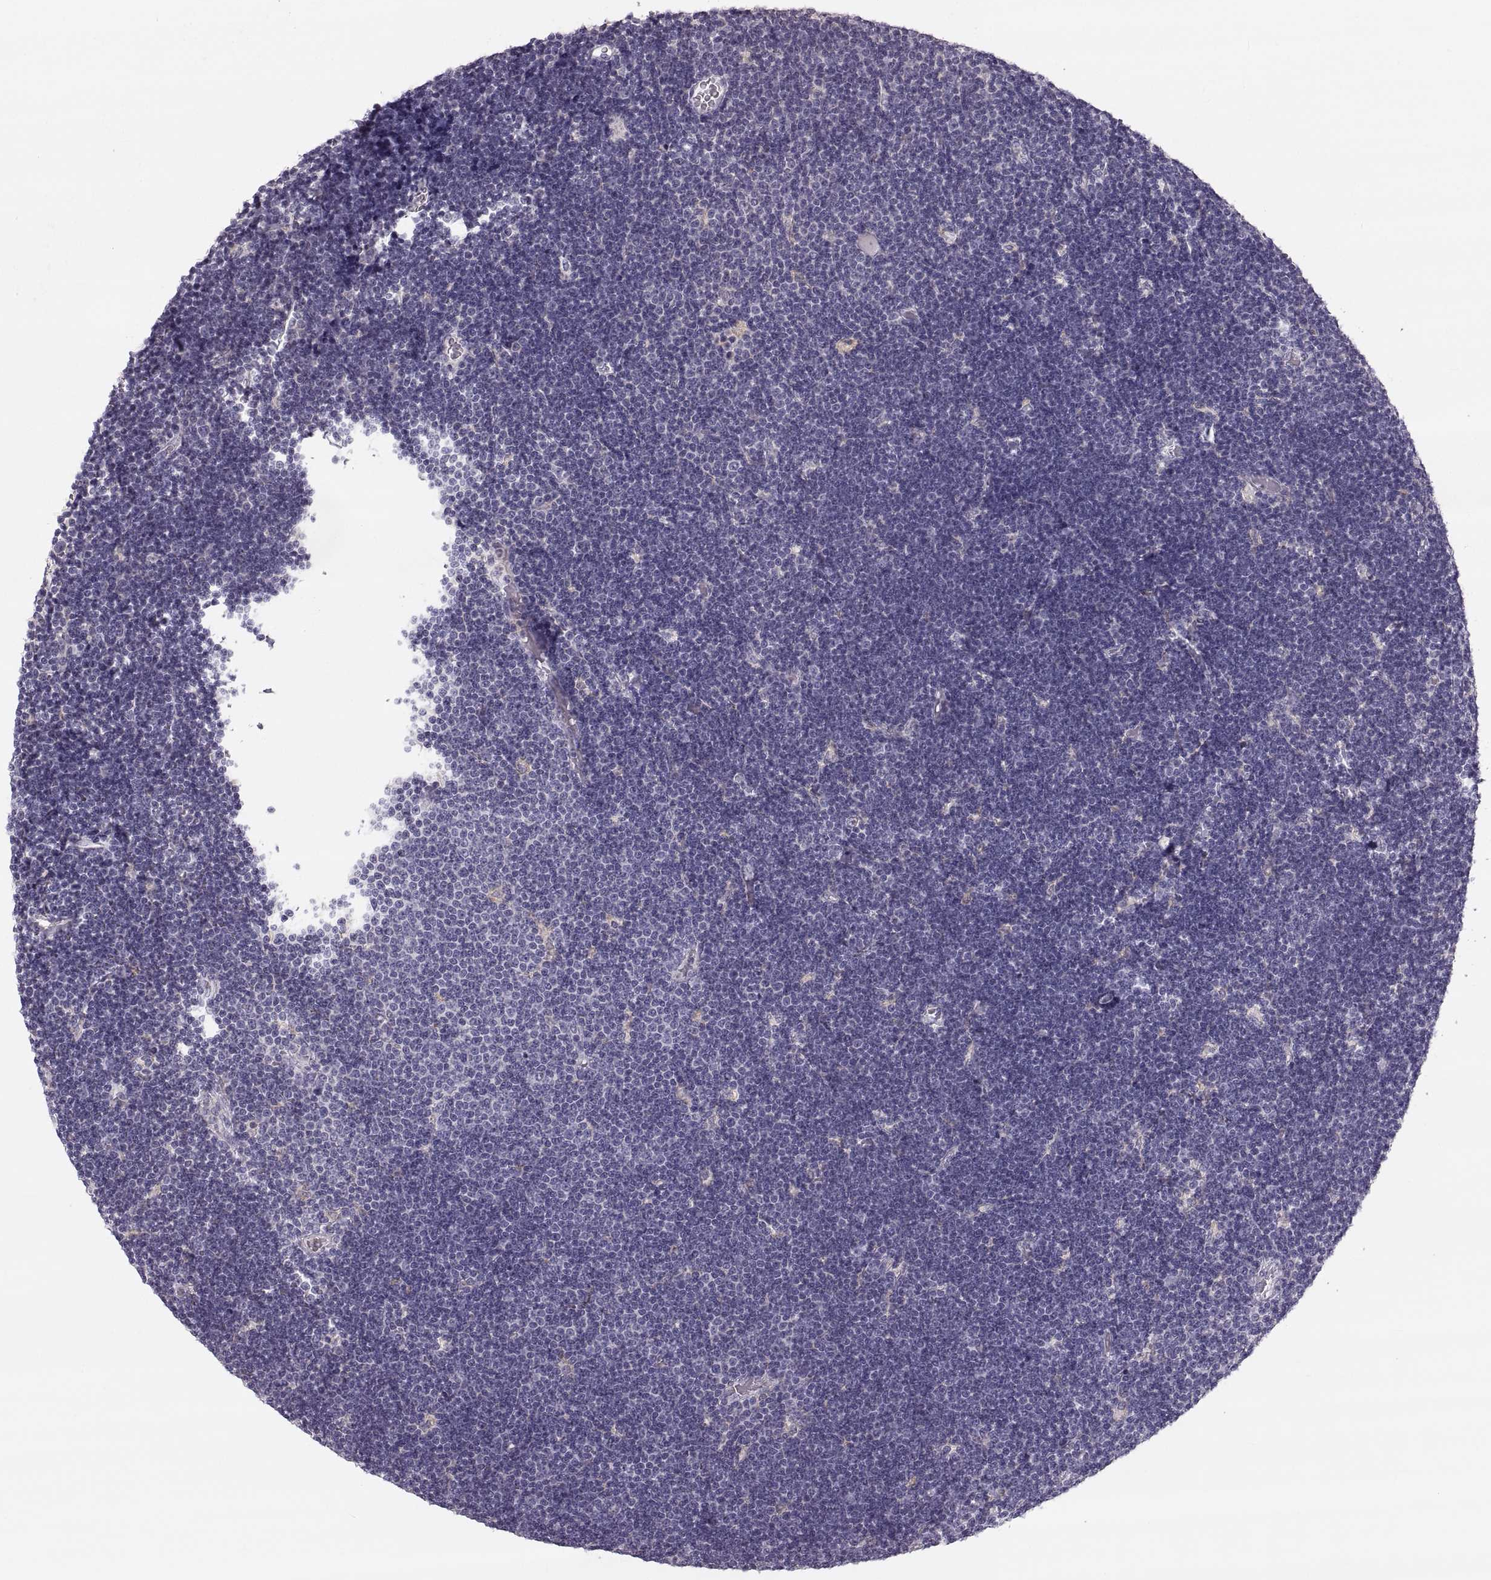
{"staining": {"intensity": "negative", "quantity": "none", "location": "none"}, "tissue": "lymphoma", "cell_type": "Tumor cells", "image_type": "cancer", "snomed": [{"axis": "morphology", "description": "Malignant lymphoma, non-Hodgkin's type, Low grade"}, {"axis": "topography", "description": "Brain"}], "caption": "Immunohistochemistry (IHC) of lymphoma reveals no expression in tumor cells.", "gene": "RUNDC3A", "patient": {"sex": "female", "age": 66}}